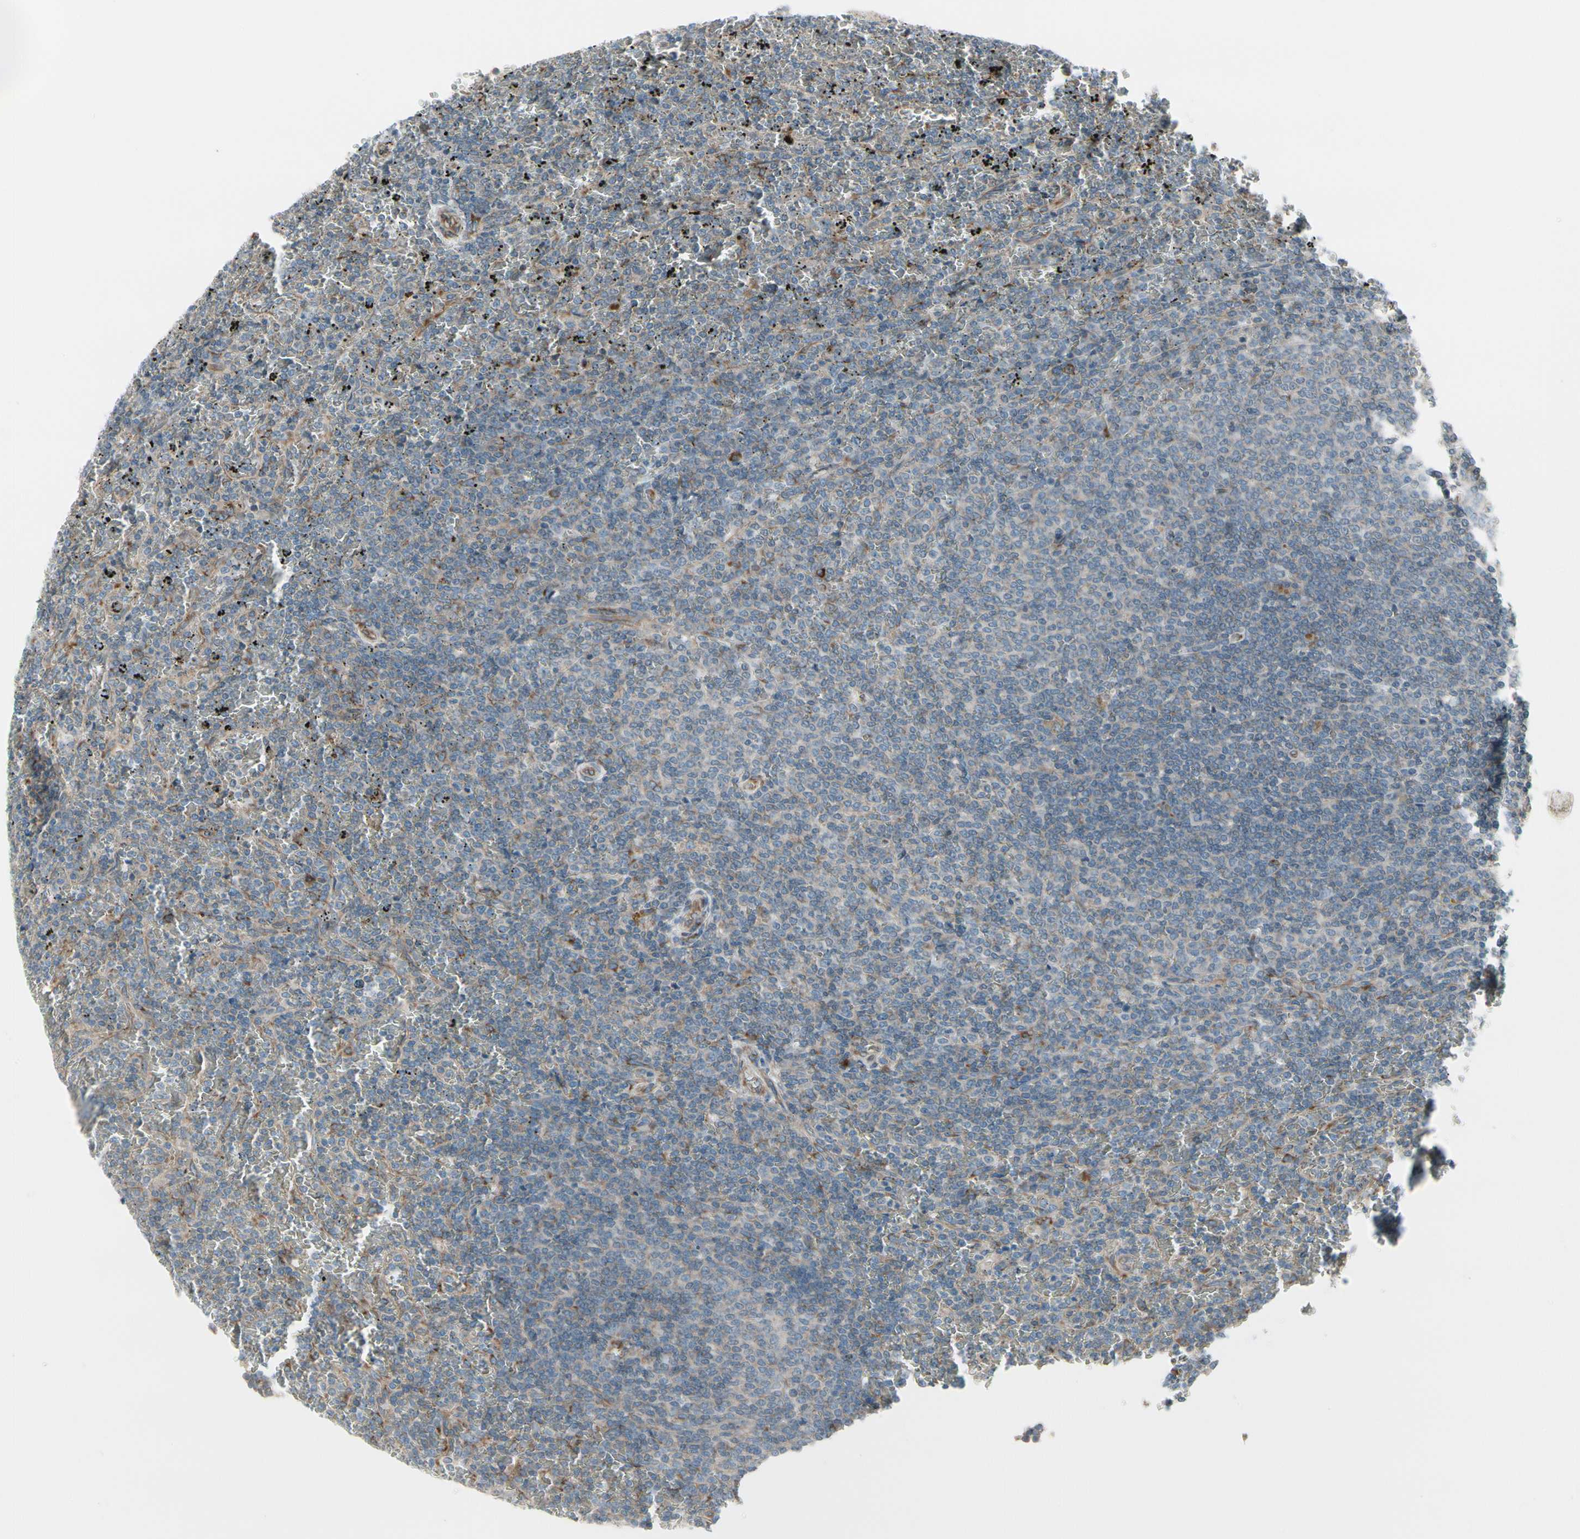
{"staining": {"intensity": "weak", "quantity": "<25%", "location": "cytoplasmic/membranous"}, "tissue": "lymphoma", "cell_type": "Tumor cells", "image_type": "cancer", "snomed": [{"axis": "morphology", "description": "Malignant lymphoma, non-Hodgkin's type, Low grade"}, {"axis": "topography", "description": "Spleen"}], "caption": "Tumor cells are negative for brown protein staining in malignant lymphoma, non-Hodgkin's type (low-grade). The staining is performed using DAB brown chromogen with nuclei counter-stained in using hematoxylin.", "gene": "FNDC3A", "patient": {"sex": "female", "age": 77}}